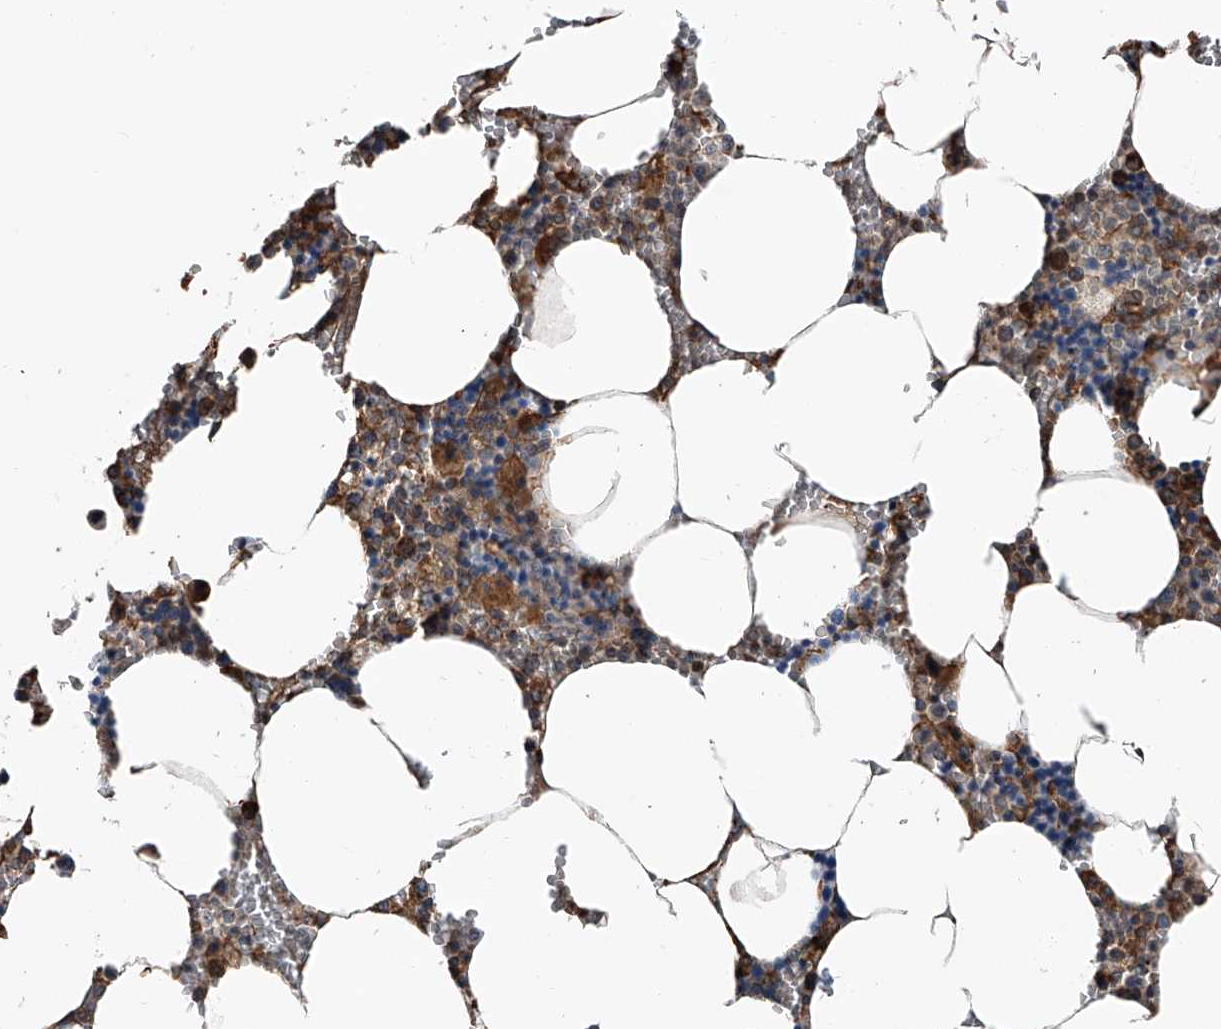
{"staining": {"intensity": "moderate", "quantity": "25%-75%", "location": "cytoplasmic/membranous"}, "tissue": "bone marrow", "cell_type": "Hematopoietic cells", "image_type": "normal", "snomed": [{"axis": "morphology", "description": "Normal tissue, NOS"}, {"axis": "topography", "description": "Bone marrow"}], "caption": "Immunohistochemistry photomicrograph of normal bone marrow stained for a protein (brown), which reveals medium levels of moderate cytoplasmic/membranous positivity in approximately 25%-75% of hematopoietic cells.", "gene": "KCNJ2", "patient": {"sex": "male", "age": 70}}